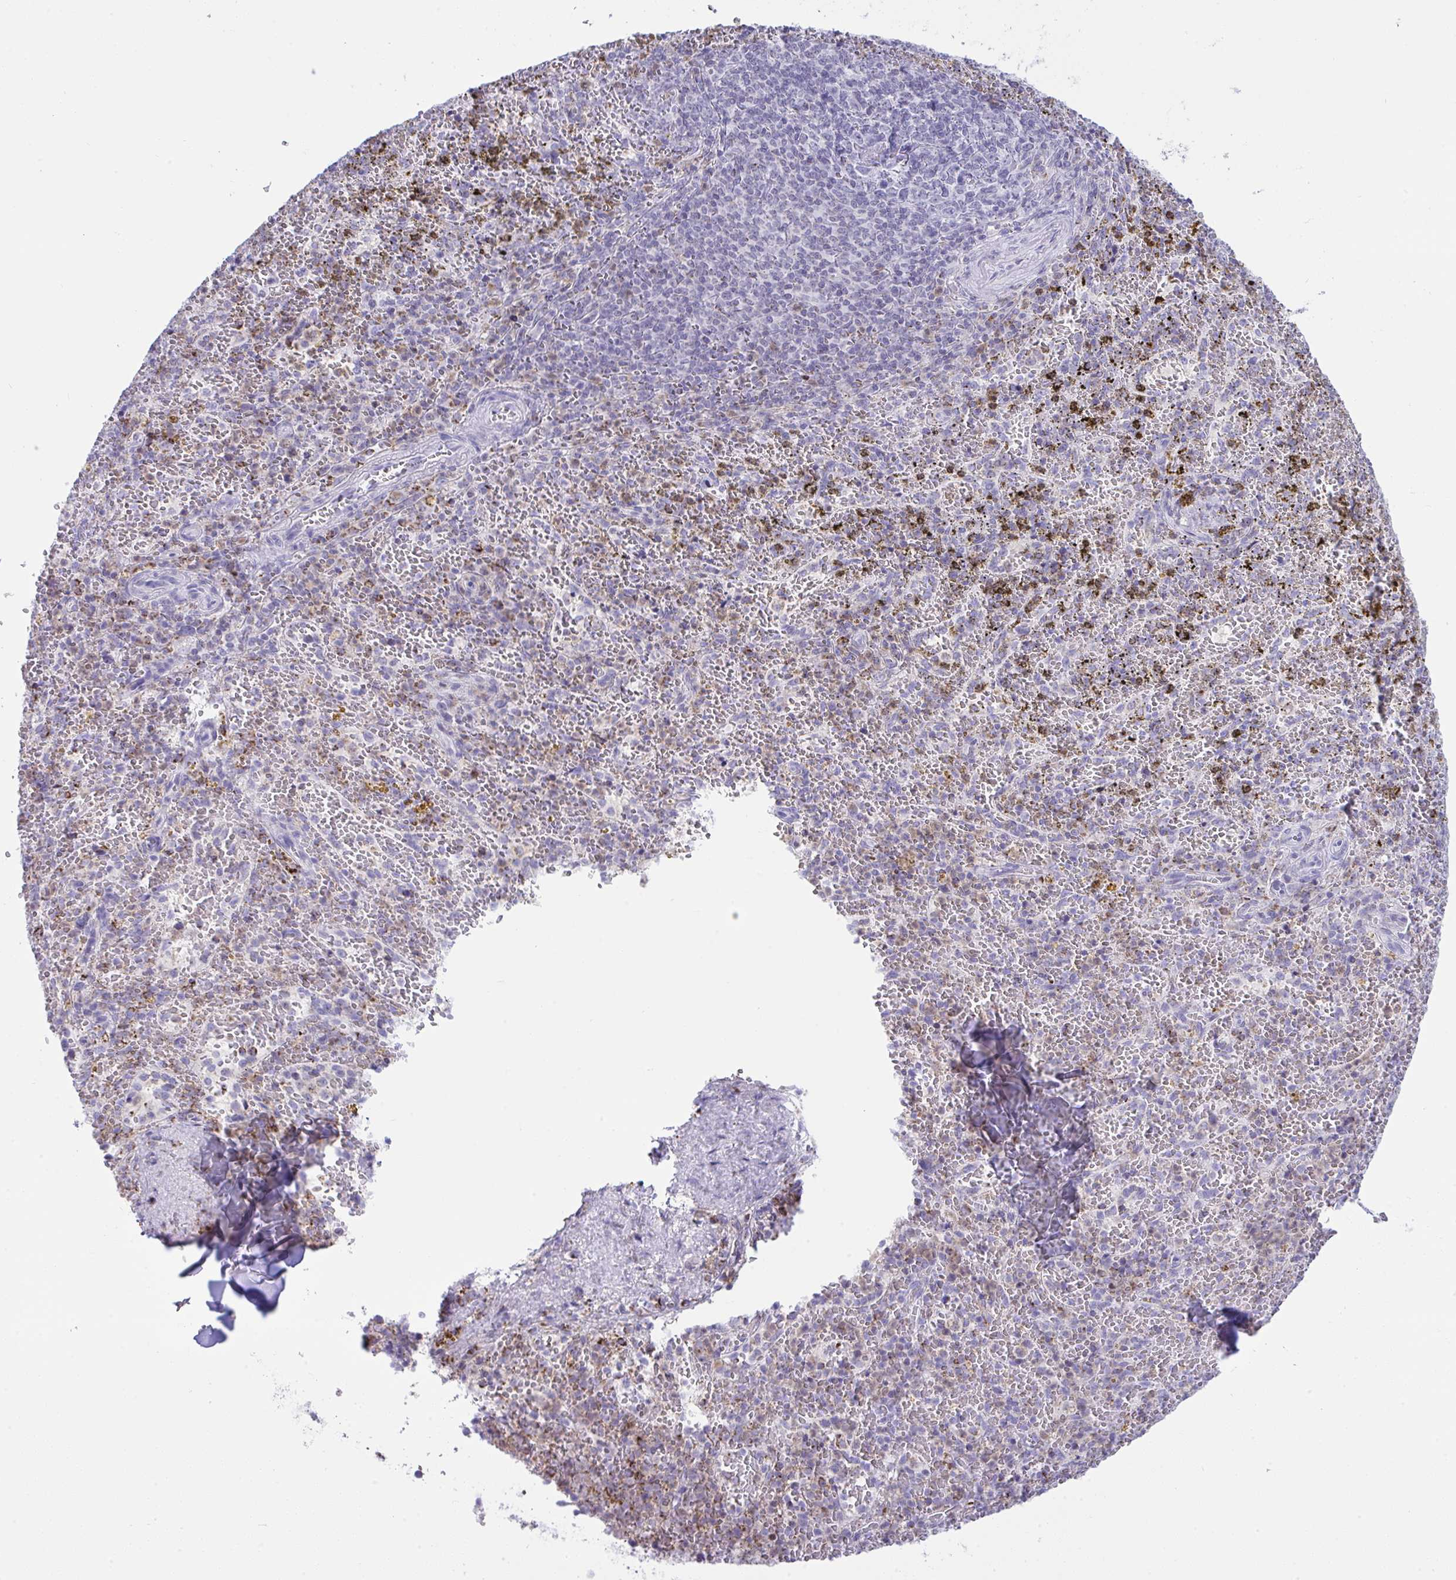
{"staining": {"intensity": "negative", "quantity": "none", "location": "none"}, "tissue": "spleen", "cell_type": "Cells in red pulp", "image_type": "normal", "snomed": [{"axis": "morphology", "description": "Normal tissue, NOS"}, {"axis": "topography", "description": "Spleen"}], "caption": "High power microscopy micrograph of an IHC image of normal spleen, revealing no significant expression in cells in red pulp. (Stains: DAB immunohistochemistry (IHC) with hematoxylin counter stain, Microscopy: brightfield microscopy at high magnification).", "gene": "PLA2G12B", "patient": {"sex": "female", "age": 50}}